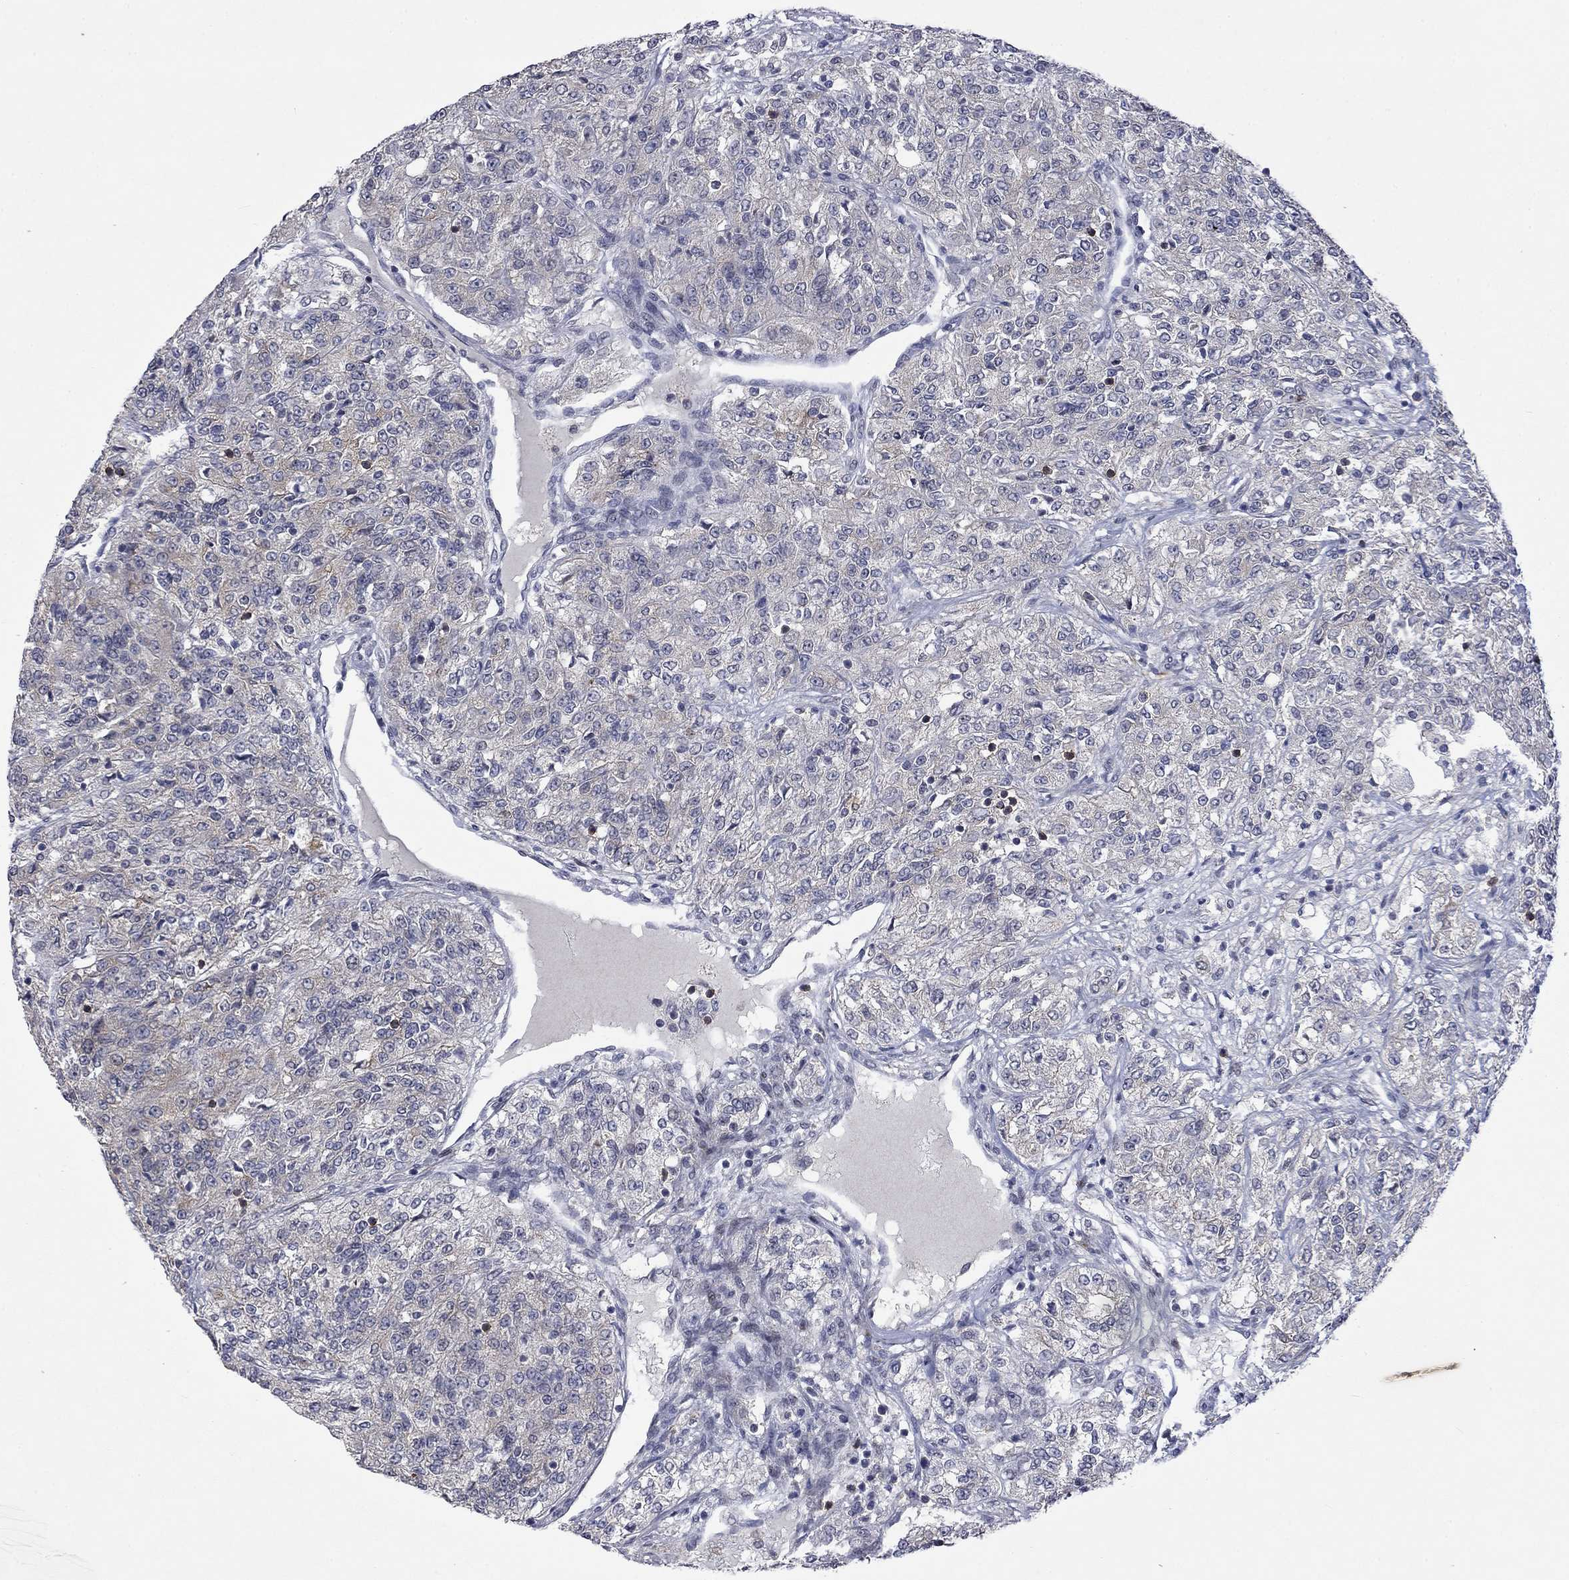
{"staining": {"intensity": "negative", "quantity": "none", "location": "none"}, "tissue": "renal cancer", "cell_type": "Tumor cells", "image_type": "cancer", "snomed": [{"axis": "morphology", "description": "Adenocarcinoma, NOS"}, {"axis": "topography", "description": "Kidney"}], "caption": "Renal adenocarcinoma was stained to show a protein in brown. There is no significant staining in tumor cells.", "gene": "PPP1R9A", "patient": {"sex": "female", "age": 63}}